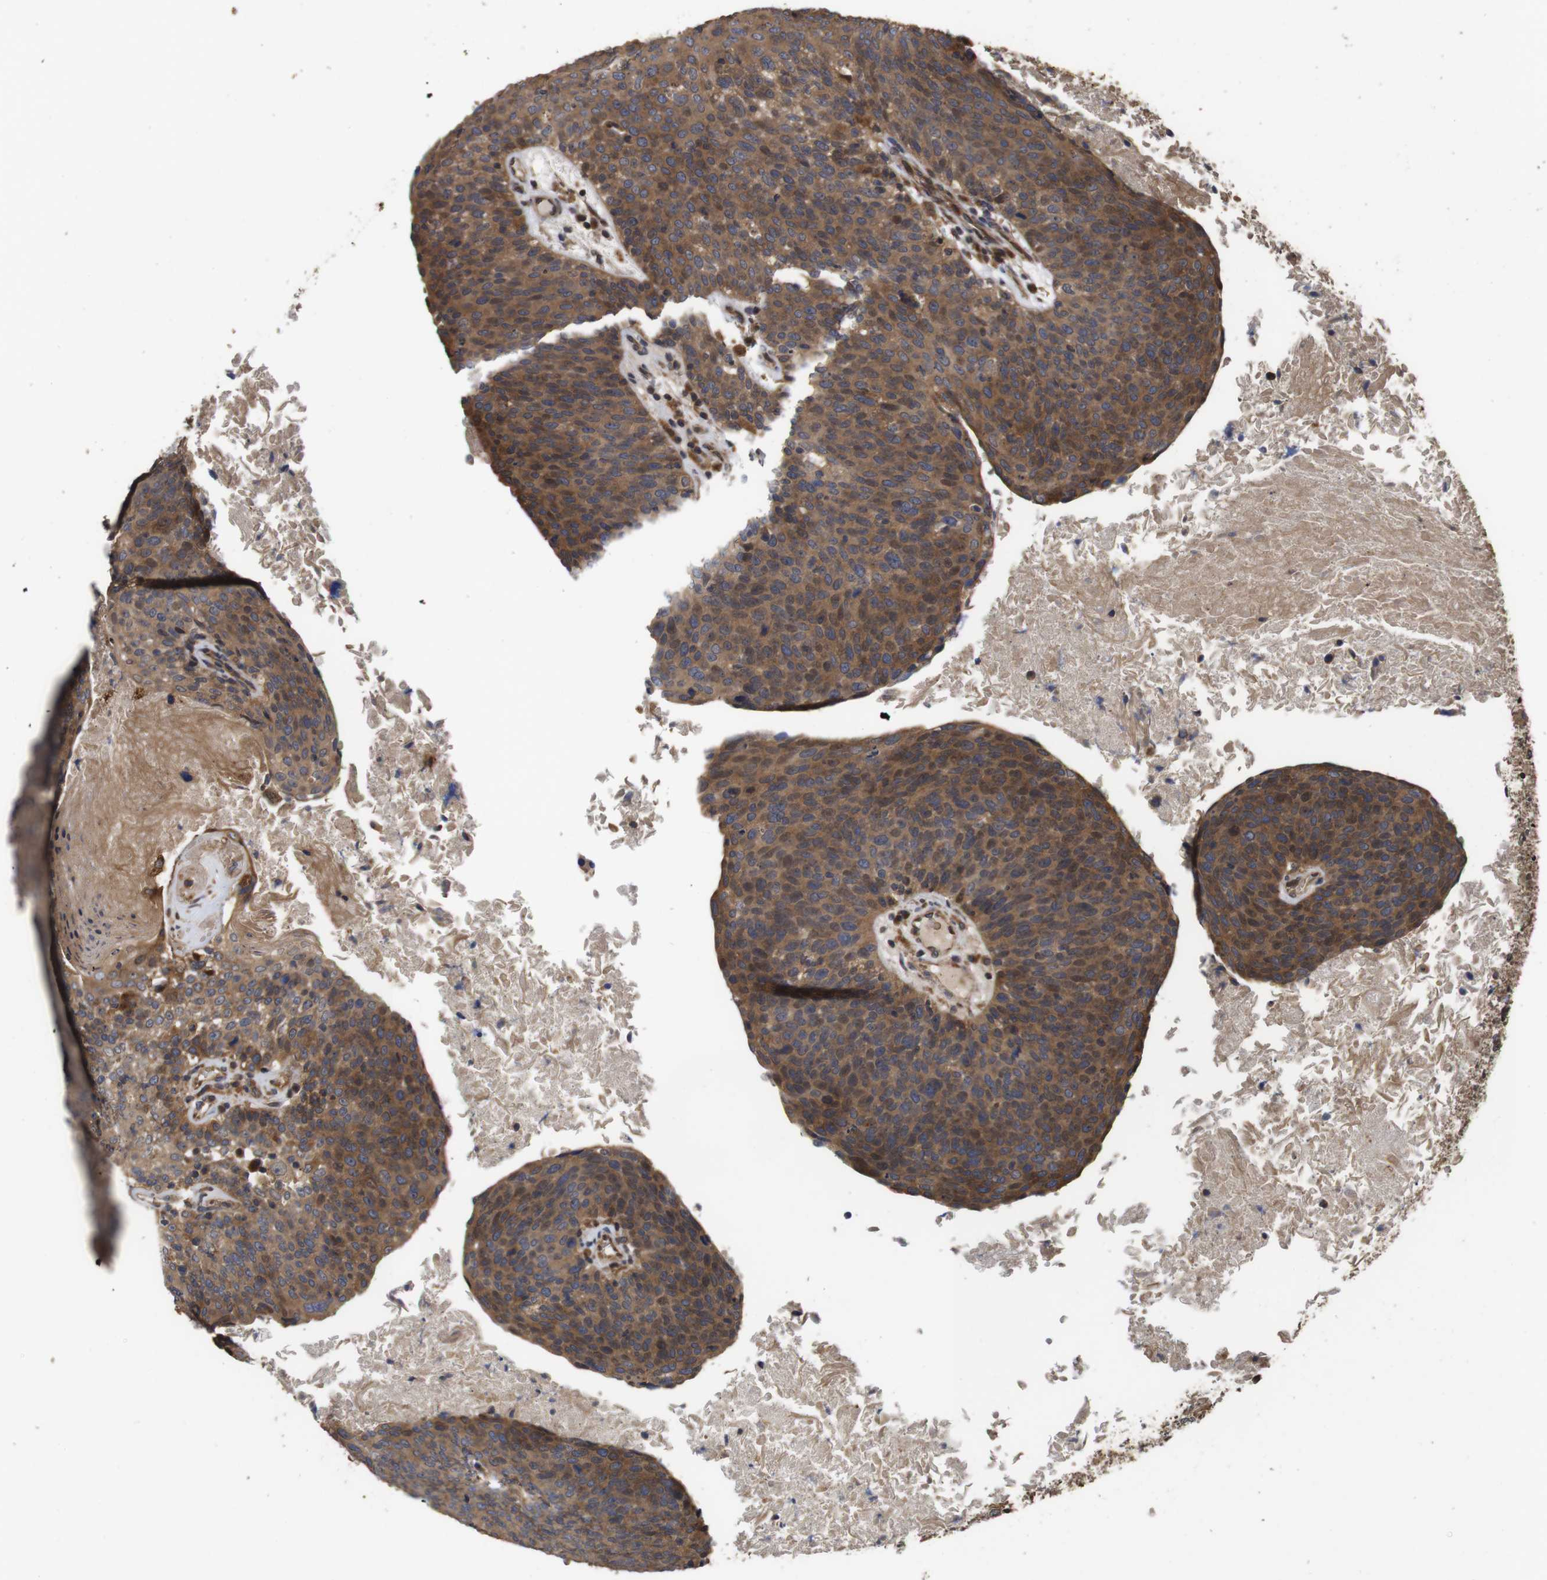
{"staining": {"intensity": "strong", "quantity": ">75%", "location": "cytoplasmic/membranous"}, "tissue": "head and neck cancer", "cell_type": "Tumor cells", "image_type": "cancer", "snomed": [{"axis": "morphology", "description": "Squamous cell carcinoma, NOS"}, {"axis": "morphology", "description": "Squamous cell carcinoma, metastatic, NOS"}, {"axis": "topography", "description": "Lymph node"}, {"axis": "topography", "description": "Head-Neck"}], "caption": "Tumor cells show high levels of strong cytoplasmic/membranous staining in about >75% of cells in head and neck cancer (squamous cell carcinoma).", "gene": "PTPN14", "patient": {"sex": "male", "age": 62}}